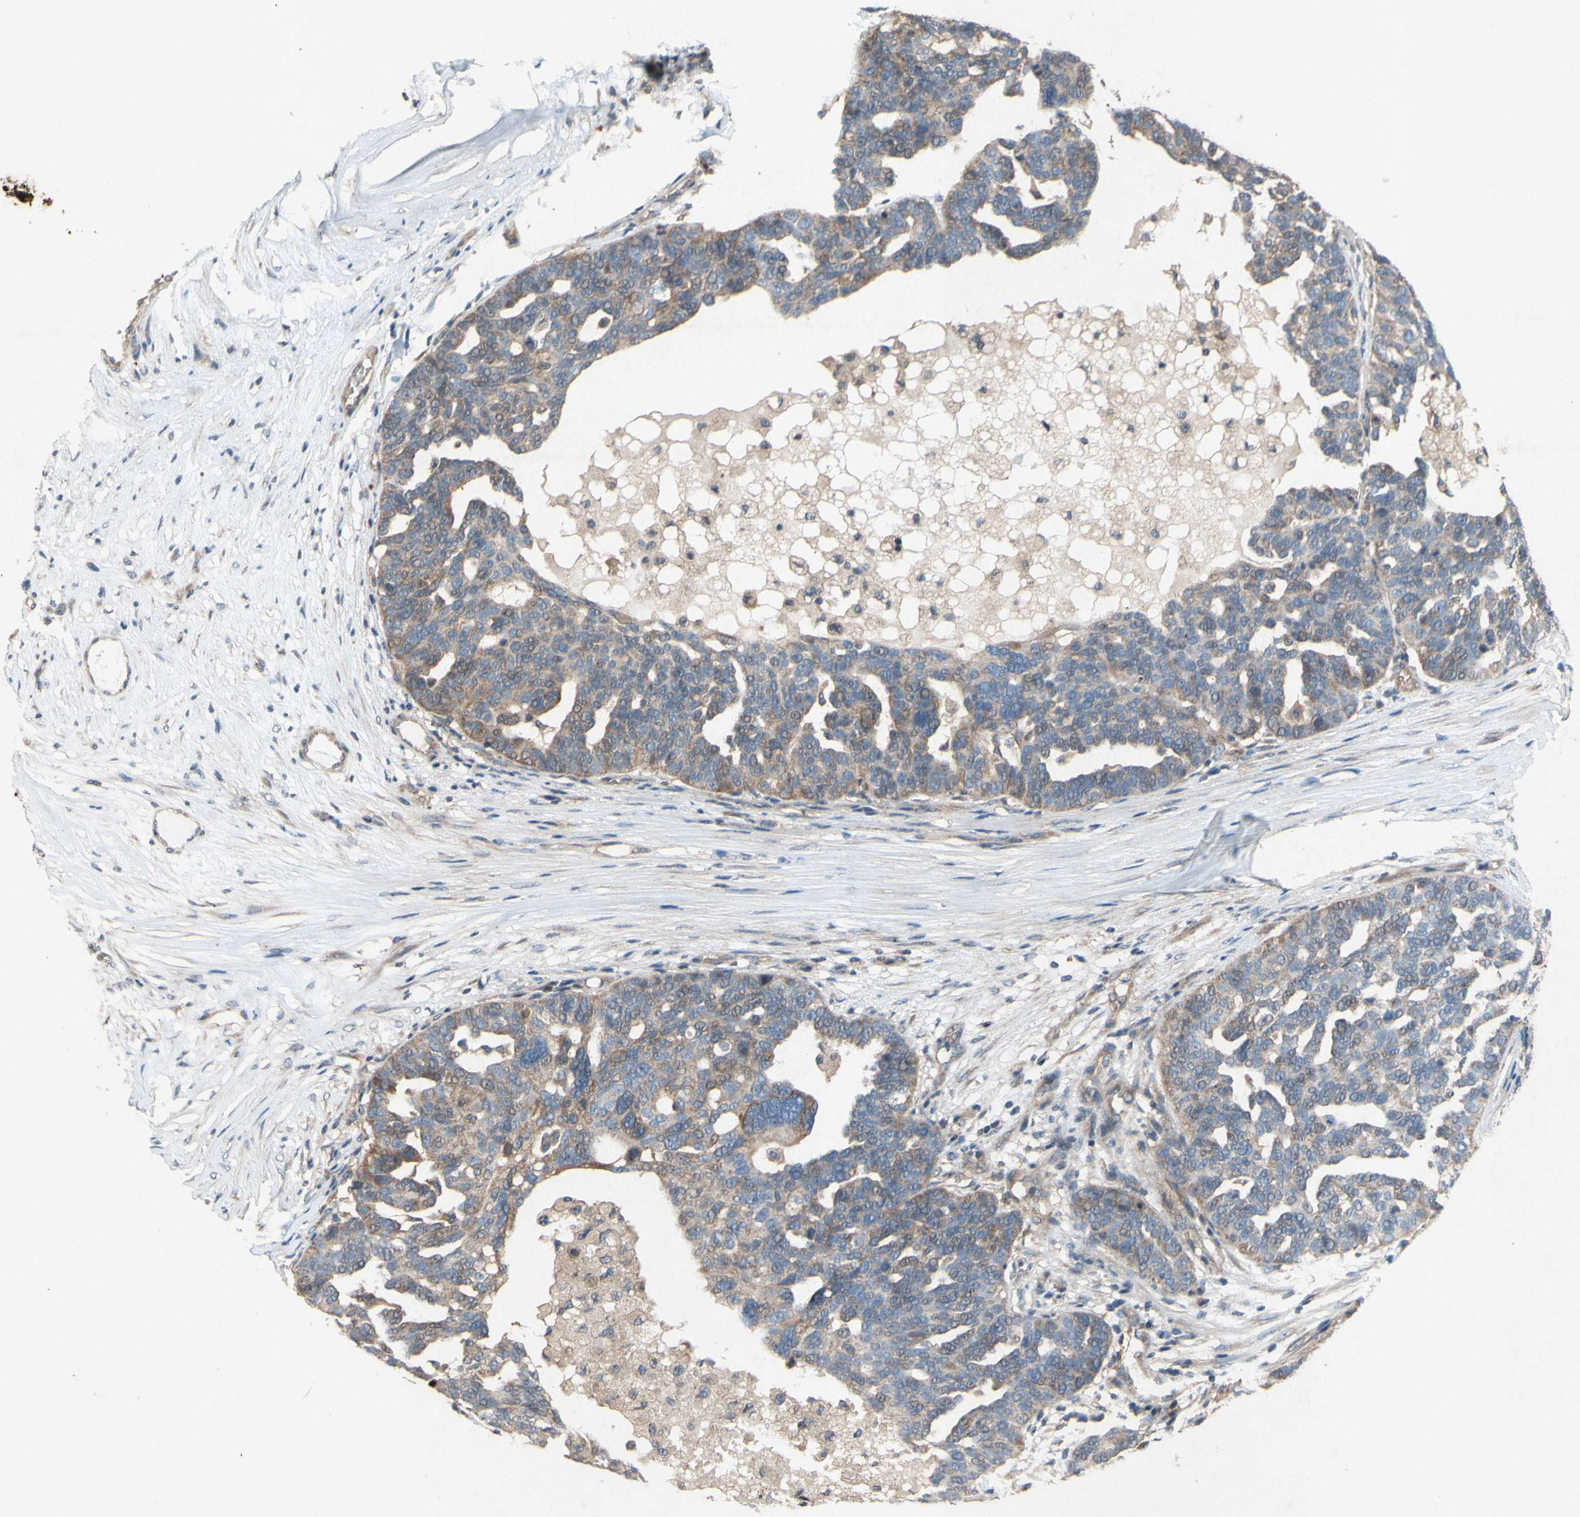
{"staining": {"intensity": "weak", "quantity": ">75%", "location": "cytoplasmic/membranous"}, "tissue": "ovarian cancer", "cell_type": "Tumor cells", "image_type": "cancer", "snomed": [{"axis": "morphology", "description": "Cystadenocarcinoma, serous, NOS"}, {"axis": "topography", "description": "Ovary"}], "caption": "This is an image of immunohistochemistry (IHC) staining of serous cystadenocarcinoma (ovarian), which shows weak staining in the cytoplasmic/membranous of tumor cells.", "gene": "TST", "patient": {"sex": "female", "age": 59}}